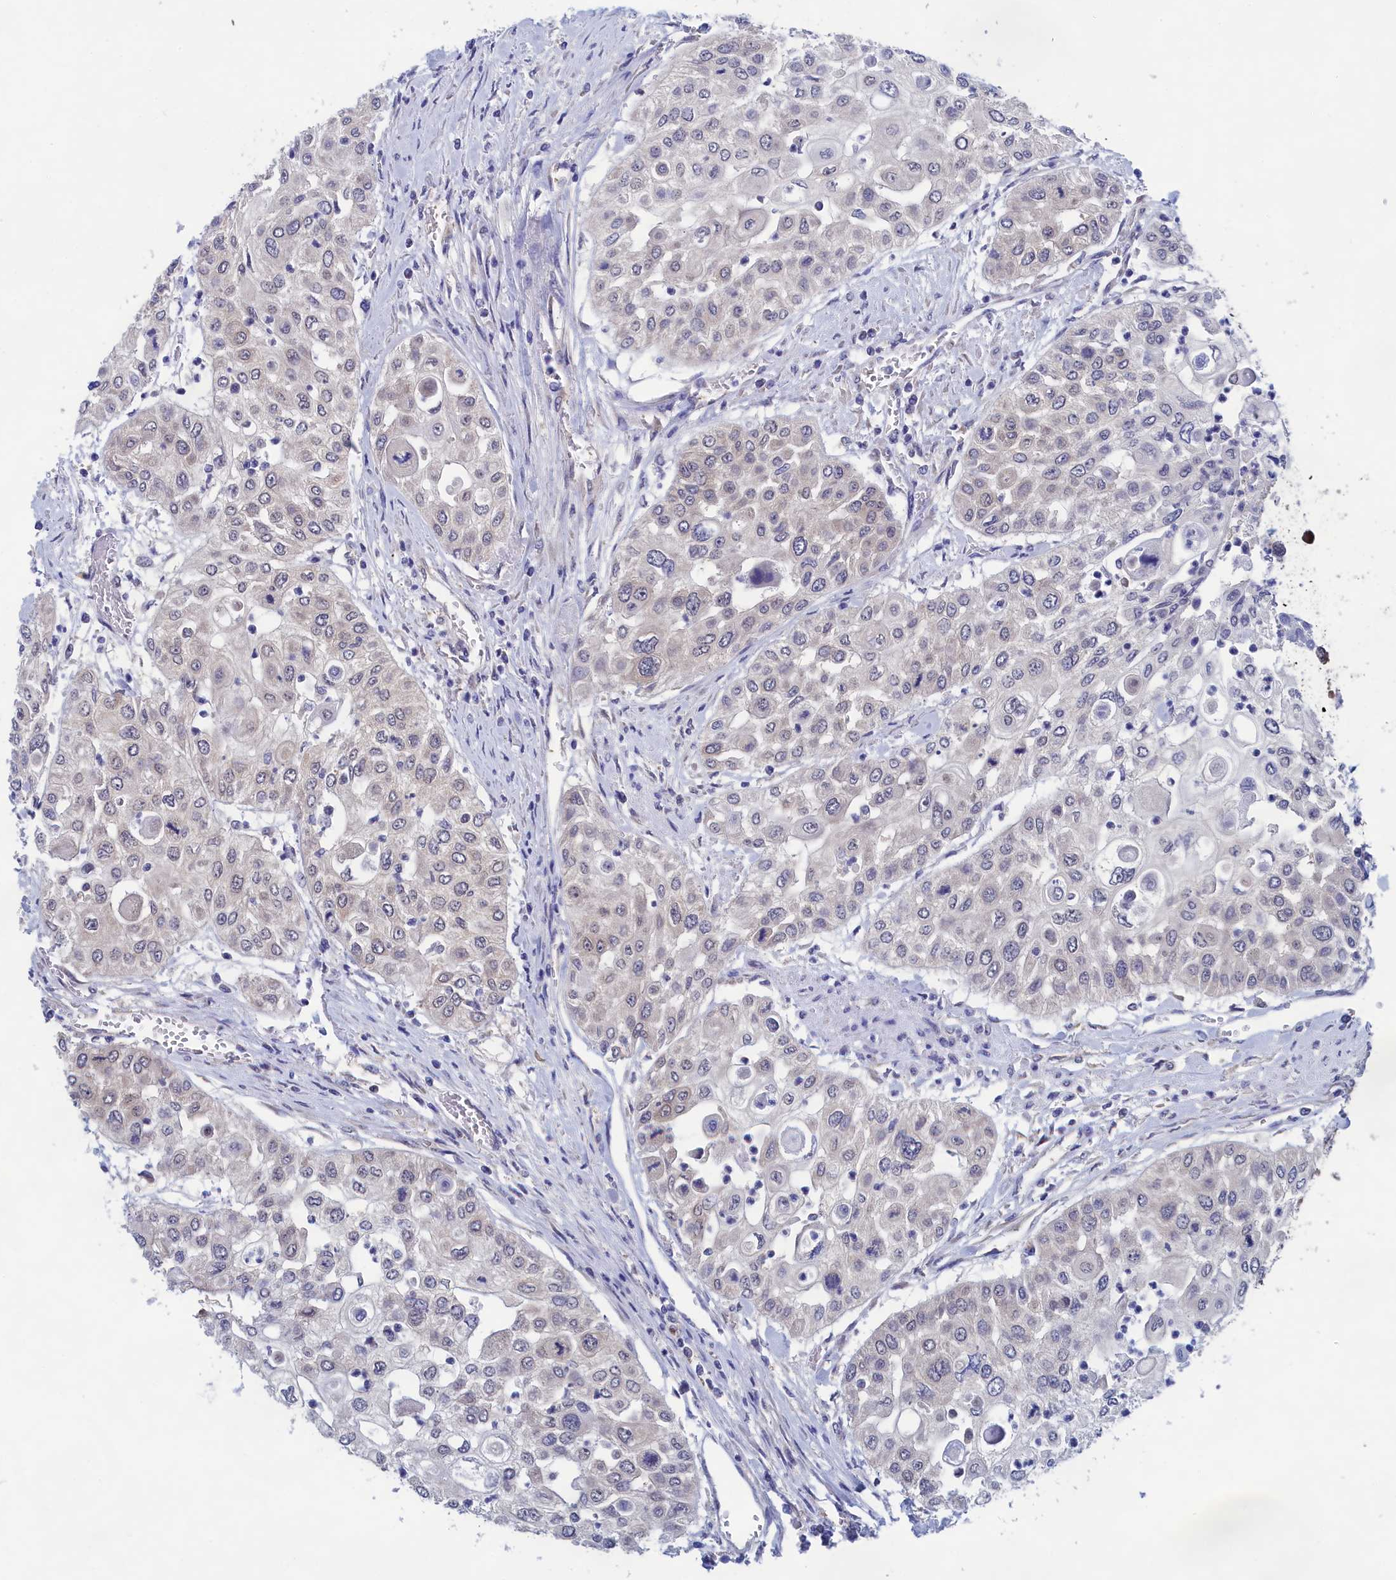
{"staining": {"intensity": "negative", "quantity": "none", "location": "none"}, "tissue": "urothelial cancer", "cell_type": "Tumor cells", "image_type": "cancer", "snomed": [{"axis": "morphology", "description": "Urothelial carcinoma, High grade"}, {"axis": "topography", "description": "Urinary bladder"}], "caption": "DAB immunohistochemical staining of urothelial cancer reveals no significant staining in tumor cells.", "gene": "PGP", "patient": {"sex": "female", "age": 79}}